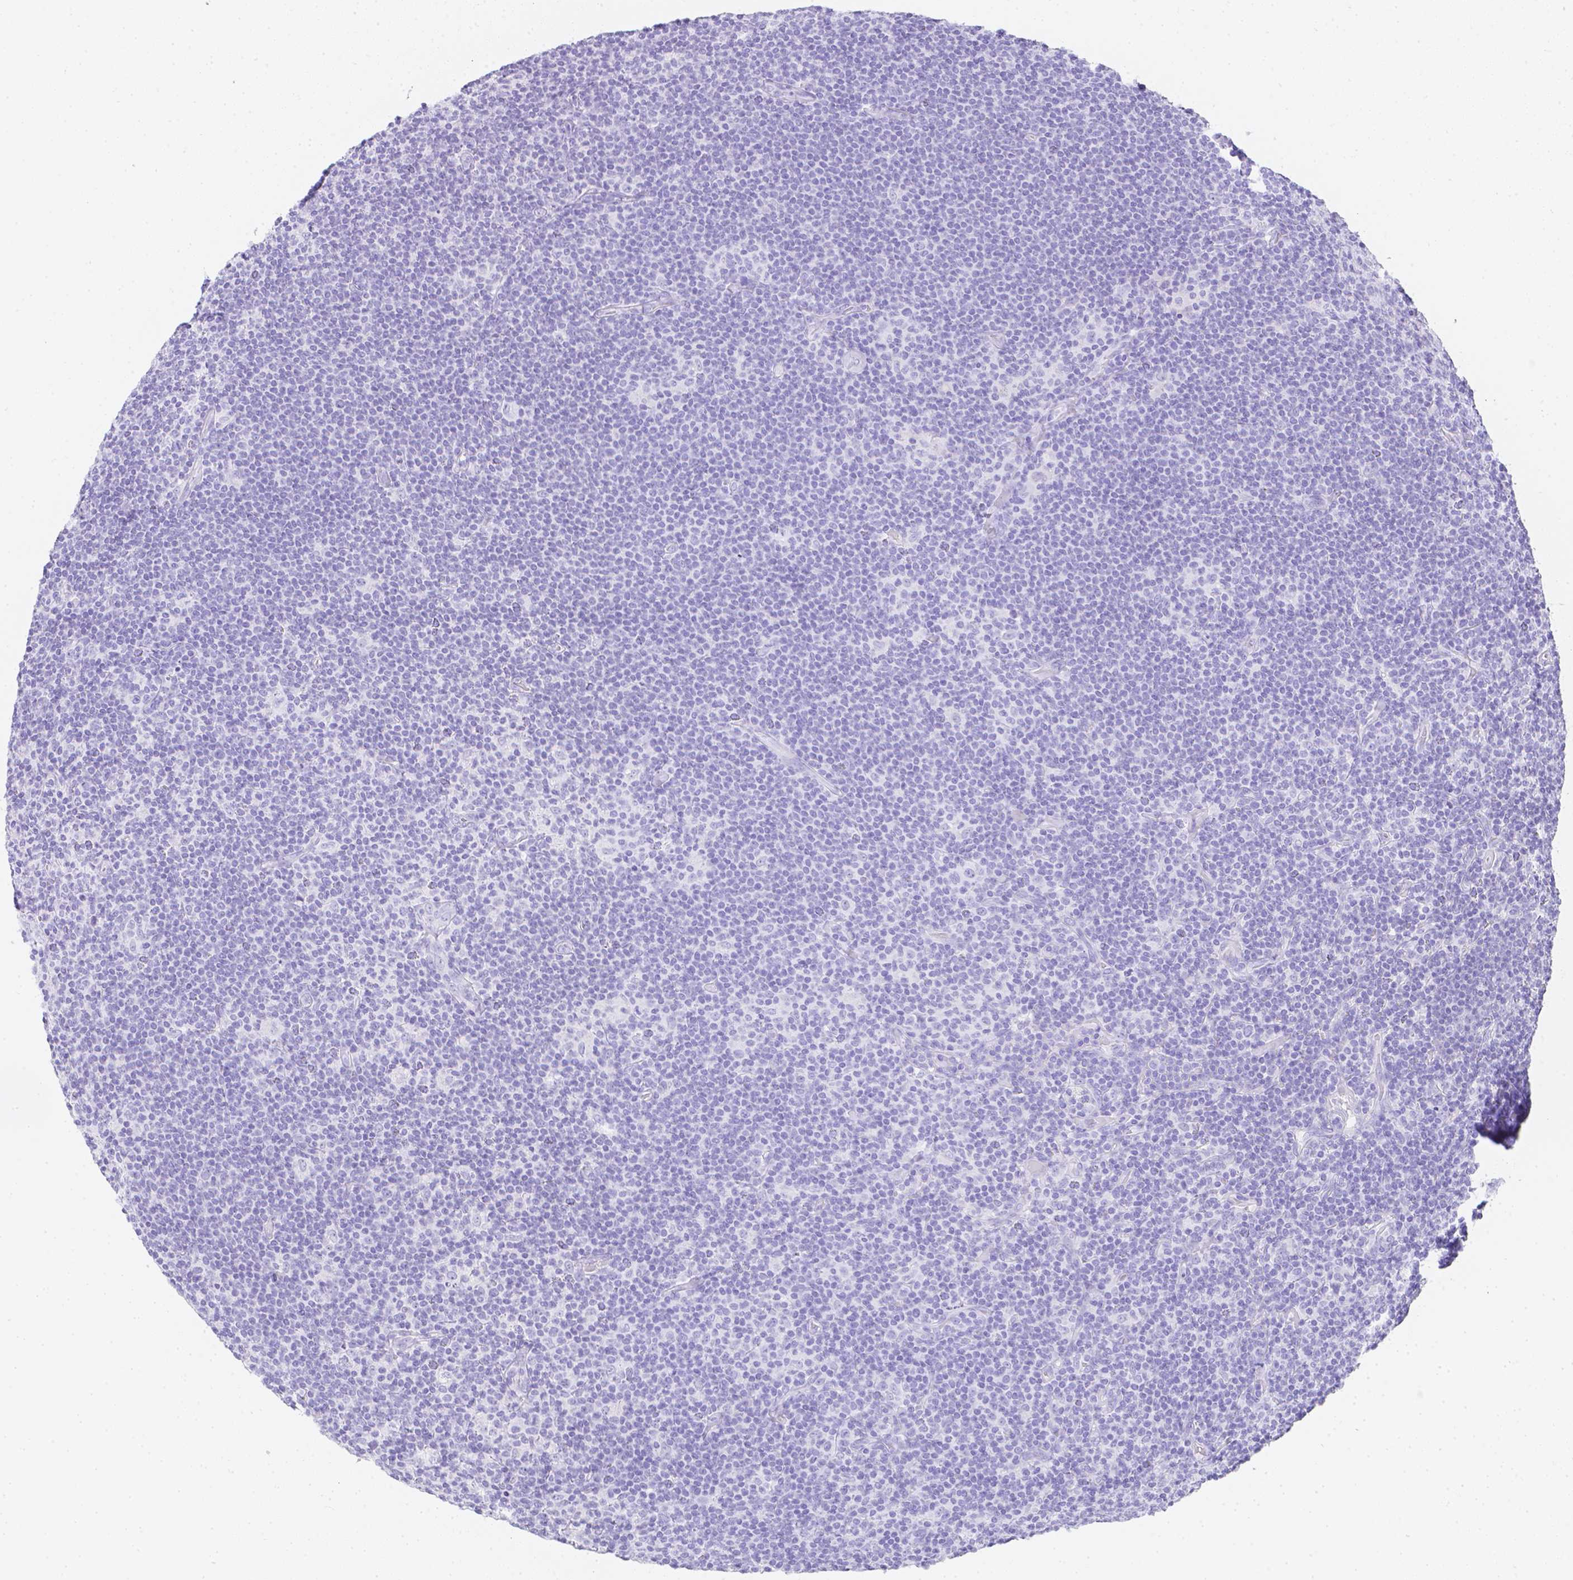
{"staining": {"intensity": "negative", "quantity": "none", "location": "none"}, "tissue": "lymphoma", "cell_type": "Tumor cells", "image_type": "cancer", "snomed": [{"axis": "morphology", "description": "Hodgkin's disease, NOS"}, {"axis": "topography", "description": "Lymph node"}], "caption": "This is an IHC image of human lymphoma. There is no staining in tumor cells.", "gene": "LGALS4", "patient": {"sex": "female", "age": 57}}